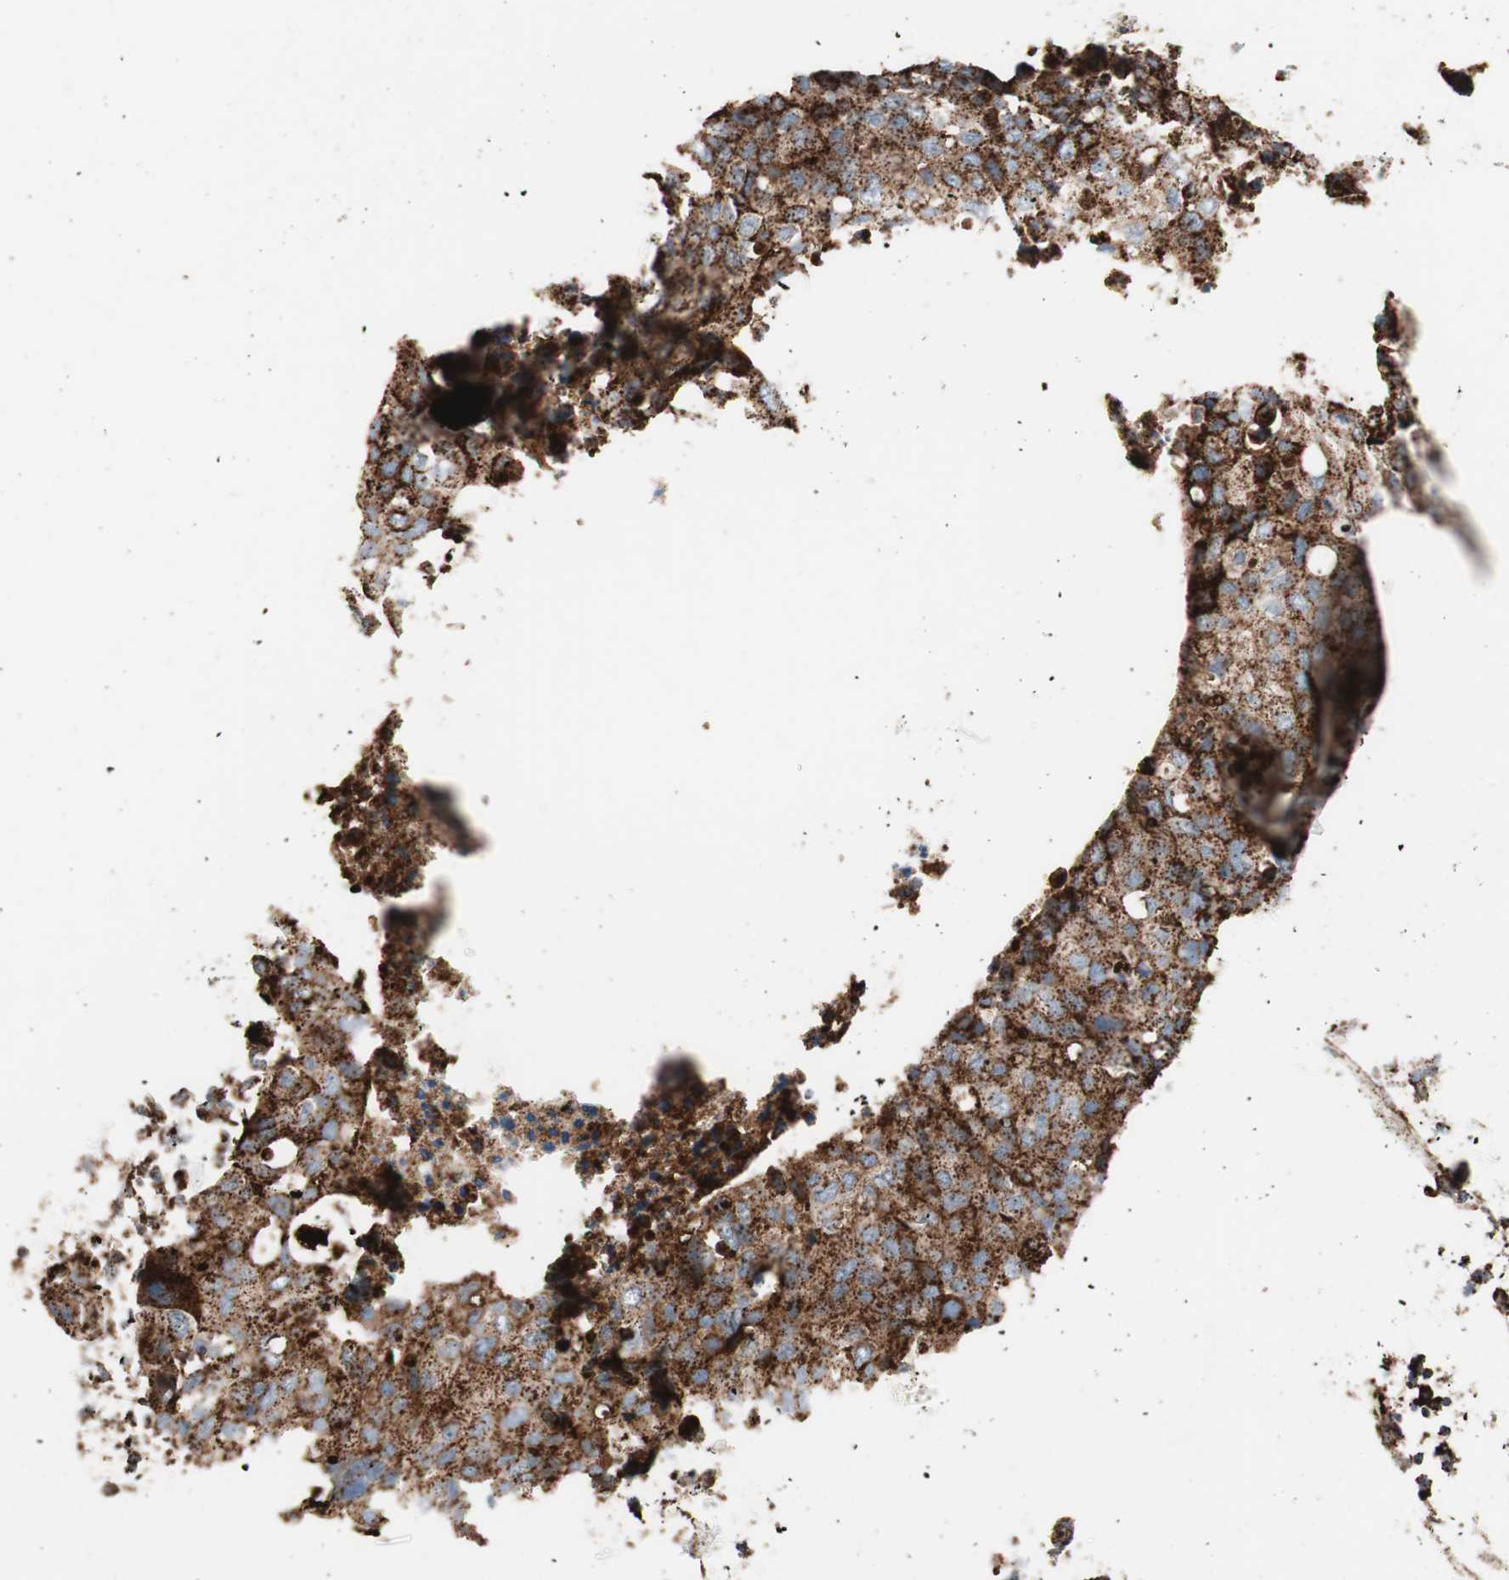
{"staining": {"intensity": "strong", "quantity": ">75%", "location": "cytoplasmic/membranous"}, "tissue": "breast cancer", "cell_type": "Tumor cells", "image_type": "cancer", "snomed": [{"axis": "morphology", "description": "Normal tissue, NOS"}, {"axis": "morphology", "description": "Duct carcinoma"}, {"axis": "topography", "description": "Breast"}], "caption": "Human breast invasive ductal carcinoma stained for a protein (brown) reveals strong cytoplasmic/membranous positive positivity in about >75% of tumor cells.", "gene": "LAMP1", "patient": {"sex": "female", "age": 50}}